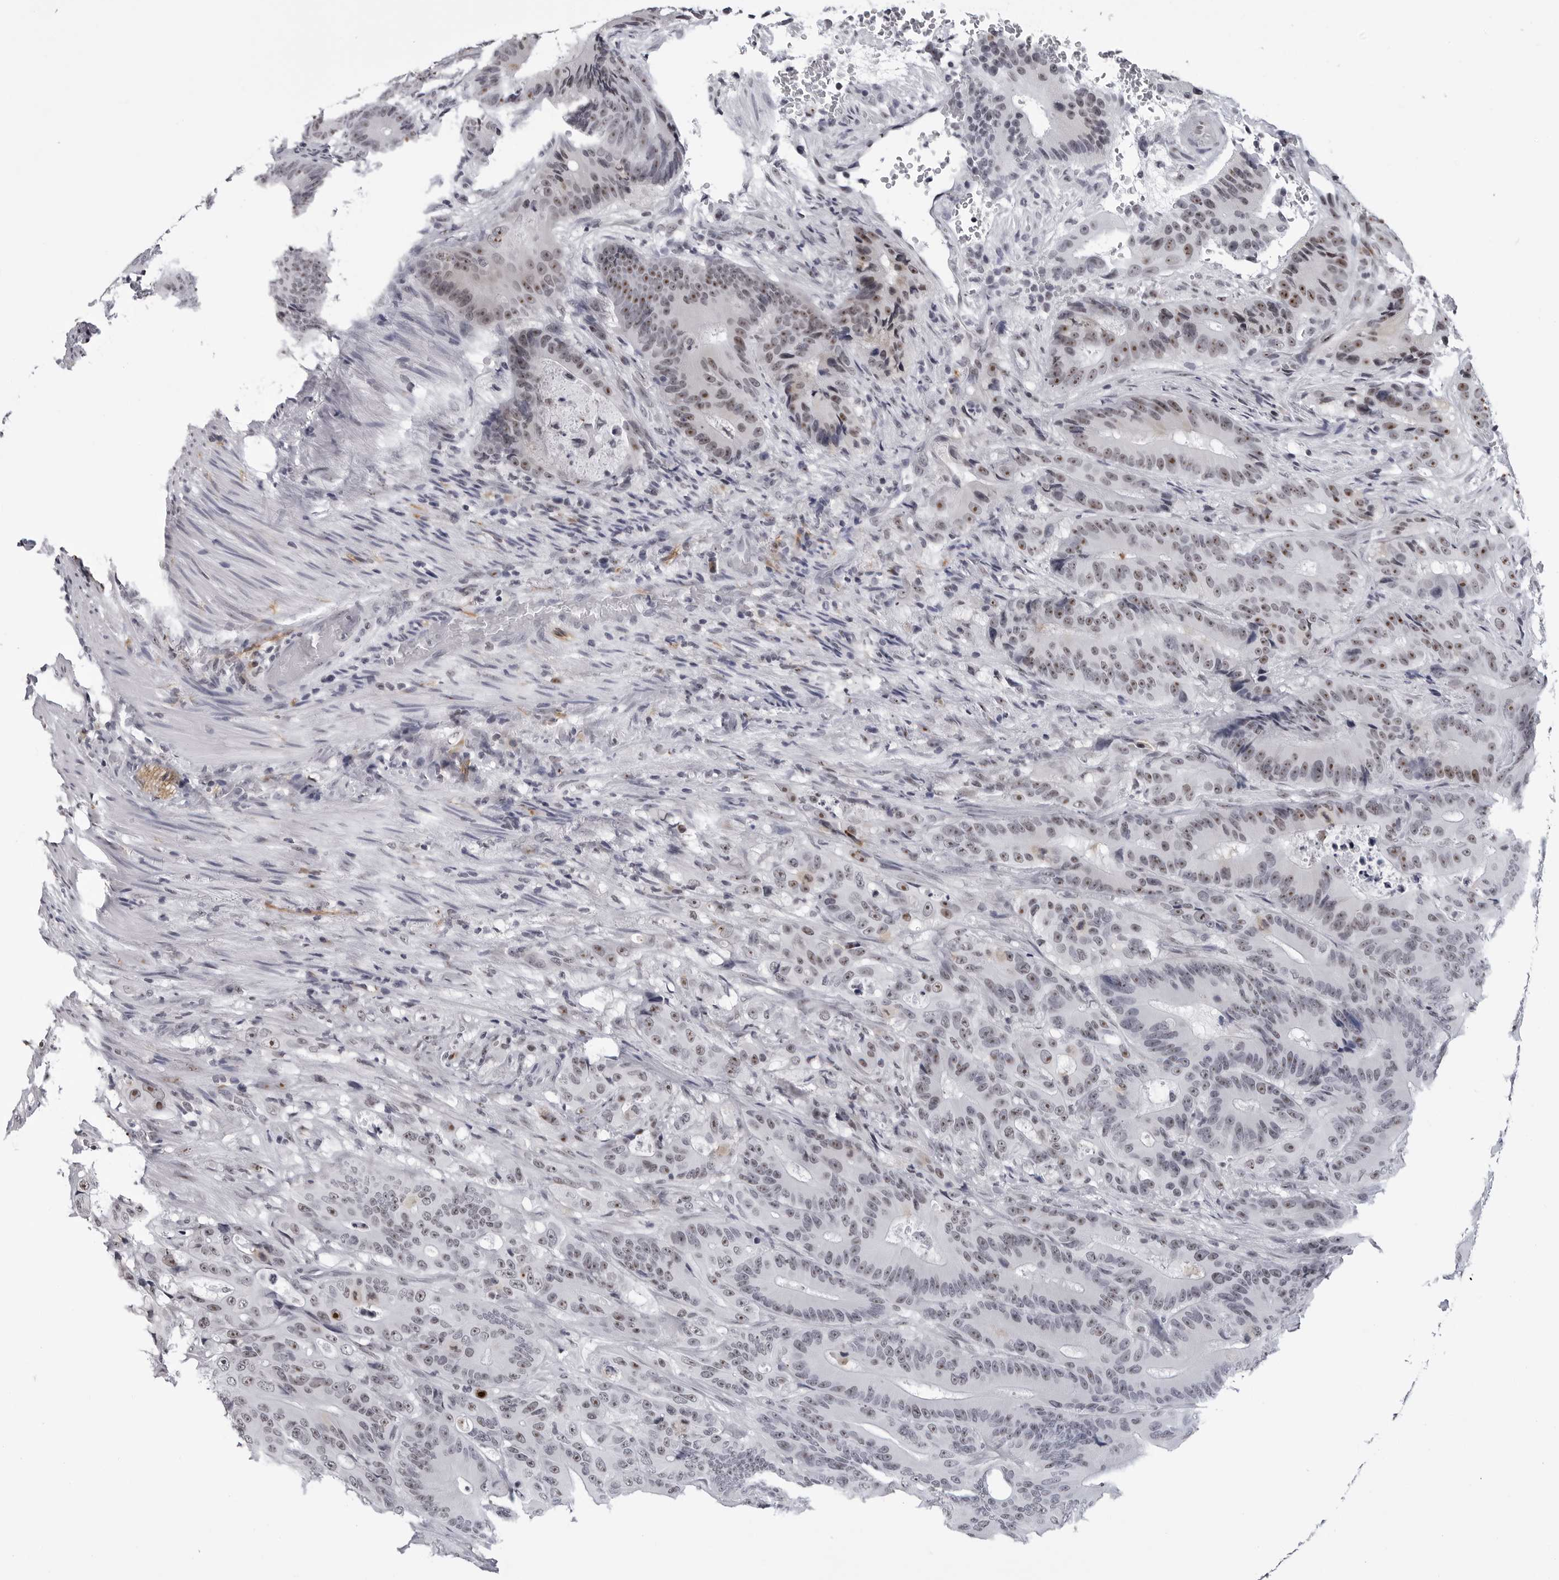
{"staining": {"intensity": "moderate", "quantity": "<25%", "location": "nuclear"}, "tissue": "colorectal cancer", "cell_type": "Tumor cells", "image_type": "cancer", "snomed": [{"axis": "morphology", "description": "Adenocarcinoma, NOS"}, {"axis": "topography", "description": "Colon"}], "caption": "Immunohistochemical staining of colorectal cancer exhibits moderate nuclear protein expression in approximately <25% of tumor cells.", "gene": "GNL2", "patient": {"sex": "male", "age": 83}}